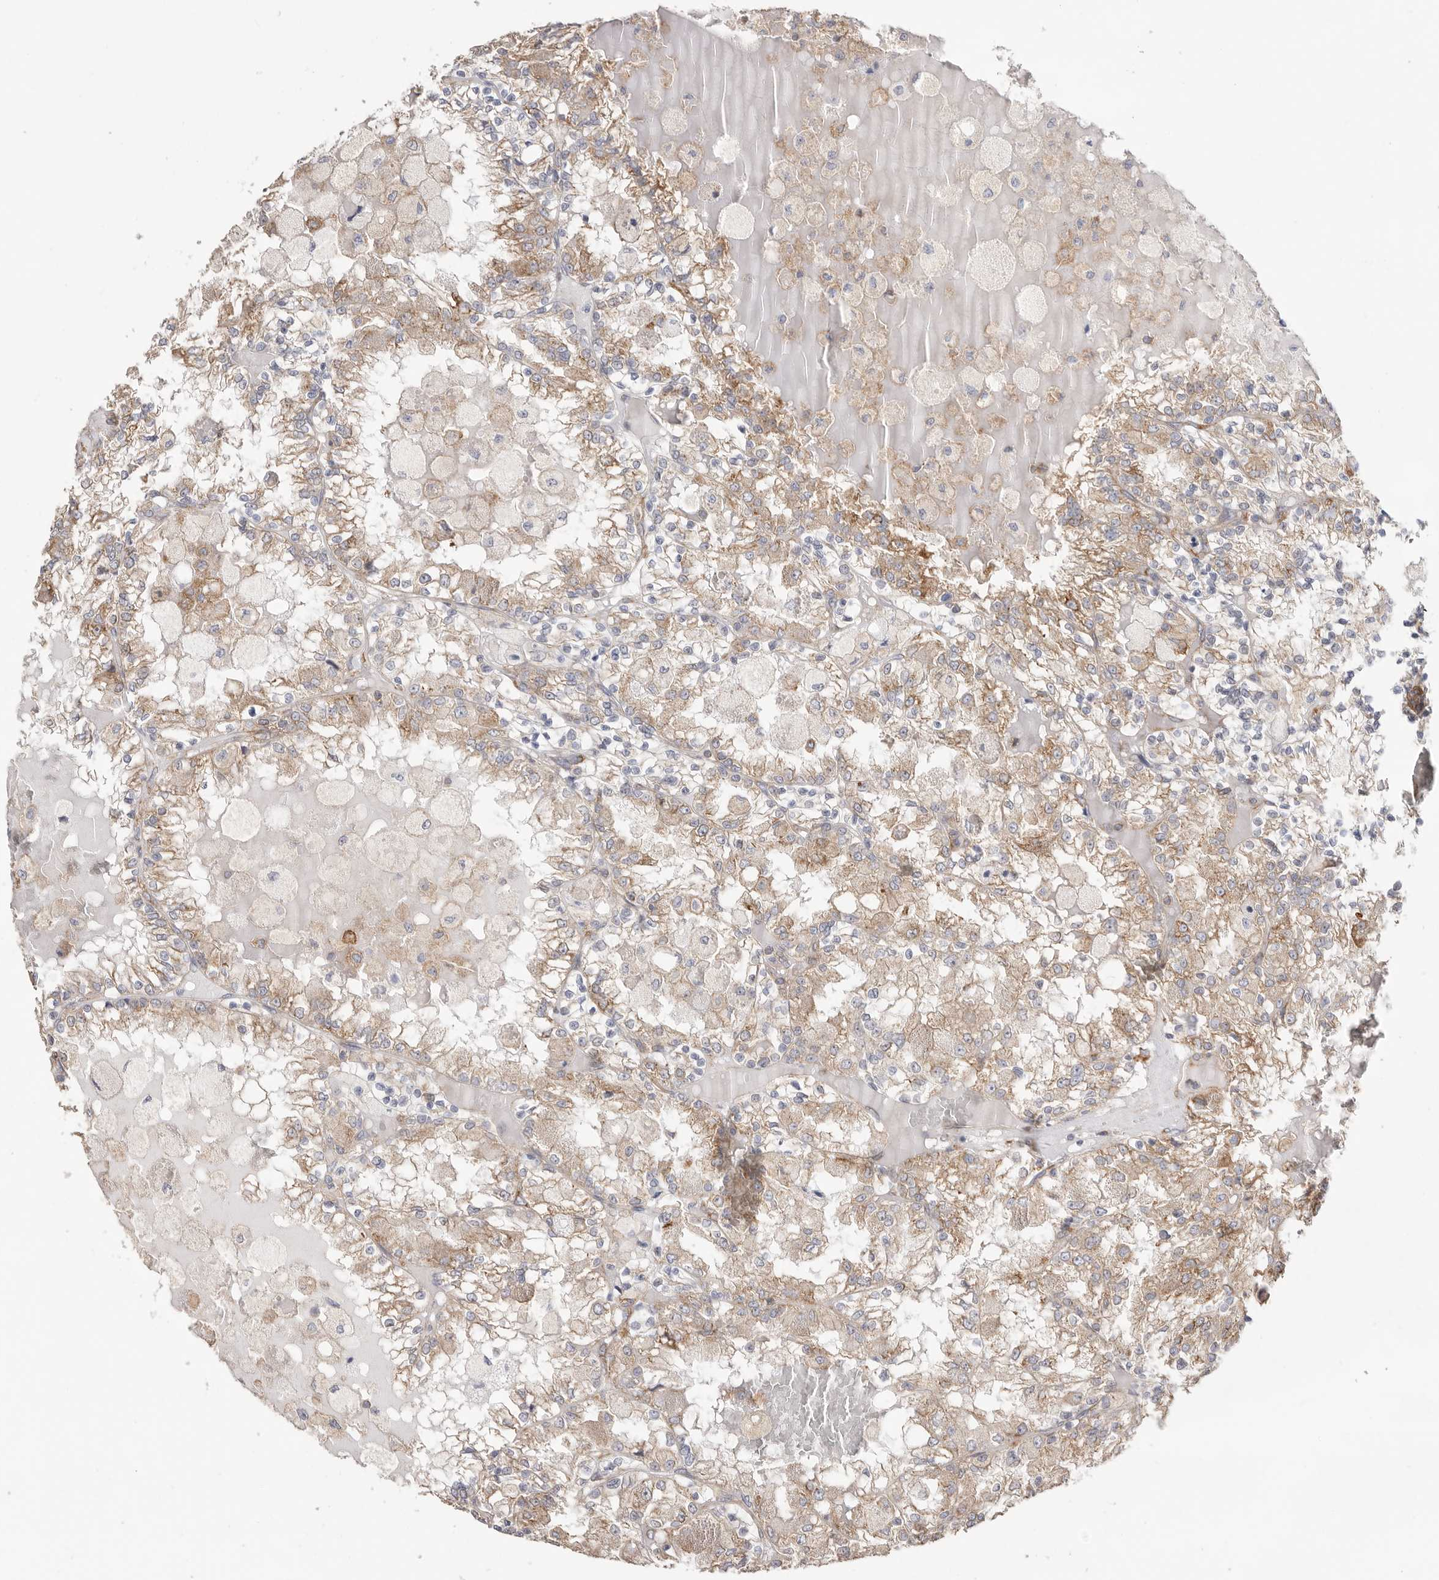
{"staining": {"intensity": "moderate", "quantity": ">75%", "location": "cytoplasmic/membranous"}, "tissue": "renal cancer", "cell_type": "Tumor cells", "image_type": "cancer", "snomed": [{"axis": "morphology", "description": "Adenocarcinoma, NOS"}, {"axis": "topography", "description": "Kidney"}], "caption": "Immunohistochemistry (DAB) staining of renal cancer shows moderate cytoplasmic/membranous protein expression in approximately >75% of tumor cells.", "gene": "SERBP1", "patient": {"sex": "female", "age": 56}}